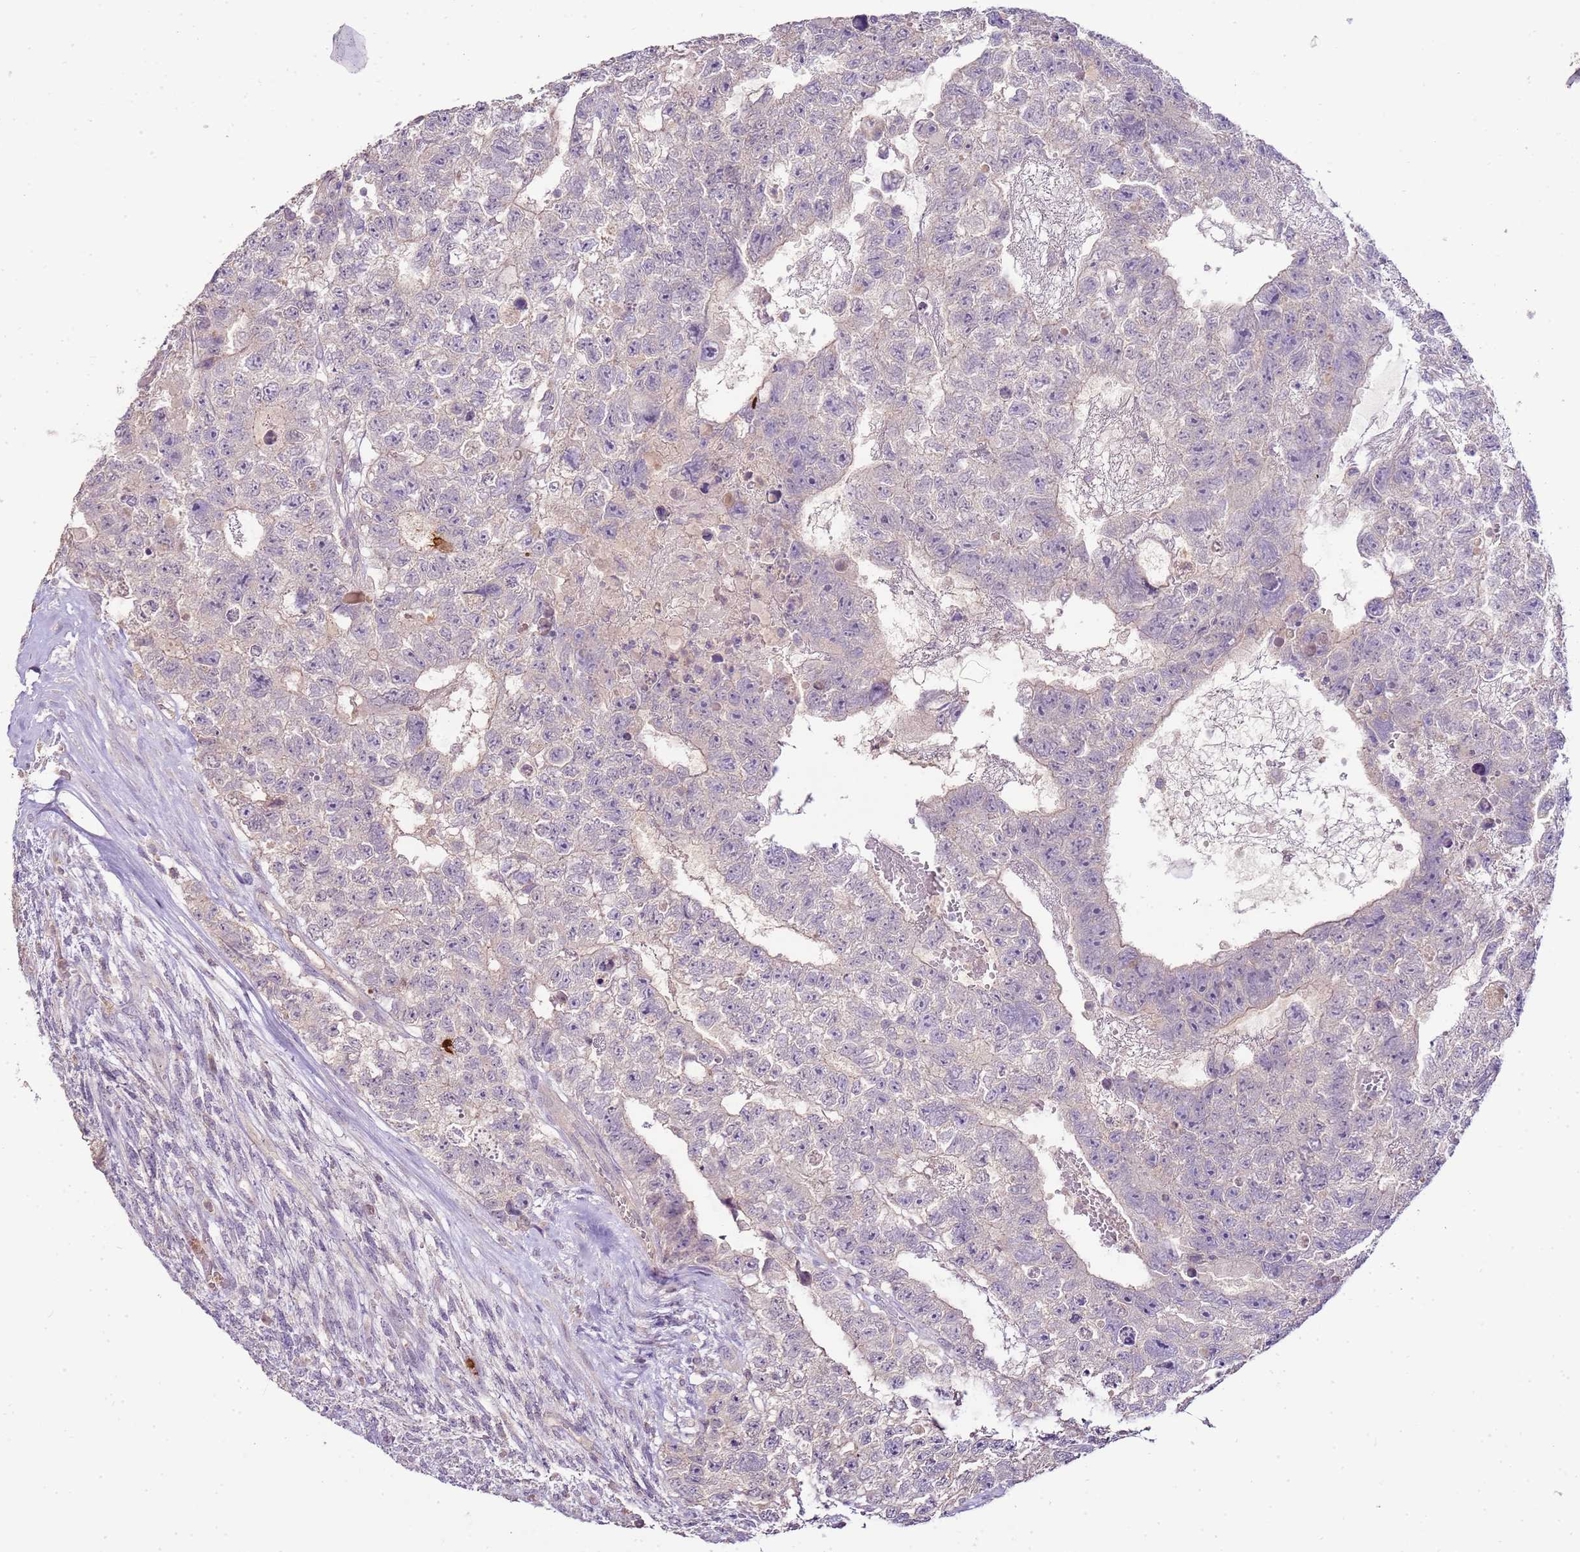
{"staining": {"intensity": "negative", "quantity": "none", "location": "none"}, "tissue": "testis cancer", "cell_type": "Tumor cells", "image_type": "cancer", "snomed": [{"axis": "morphology", "description": "Carcinoma, Embryonal, NOS"}, {"axis": "topography", "description": "Testis"}], "caption": "The photomicrograph reveals no significant staining in tumor cells of testis cancer (embryonal carcinoma).", "gene": "IL2RG", "patient": {"sex": "male", "age": 26}}